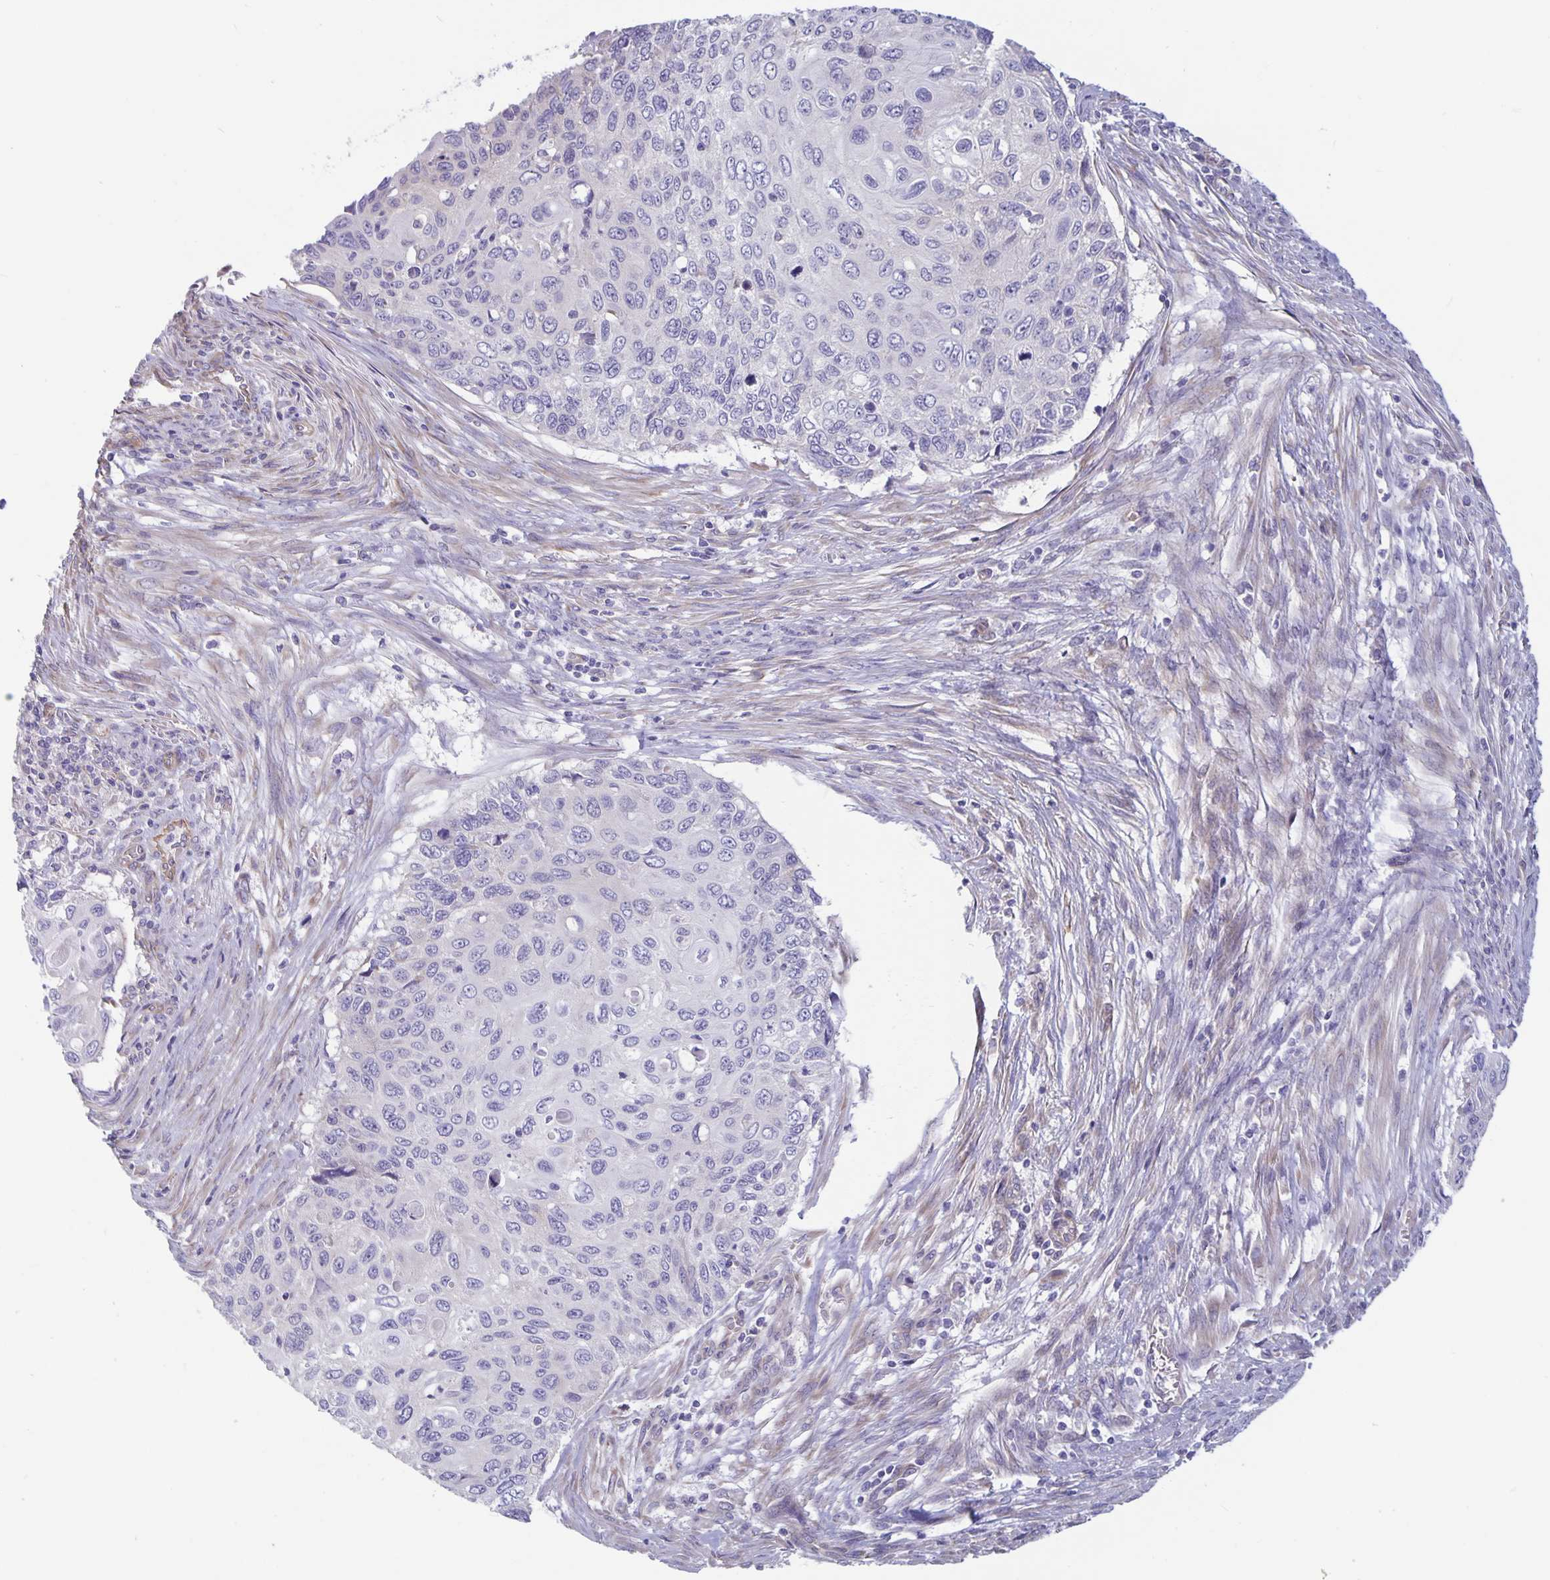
{"staining": {"intensity": "negative", "quantity": "none", "location": "none"}, "tissue": "cervical cancer", "cell_type": "Tumor cells", "image_type": "cancer", "snomed": [{"axis": "morphology", "description": "Squamous cell carcinoma, NOS"}, {"axis": "topography", "description": "Cervix"}], "caption": "Immunohistochemistry (IHC) of human cervical cancer reveals no staining in tumor cells.", "gene": "PLCB3", "patient": {"sex": "female", "age": 70}}